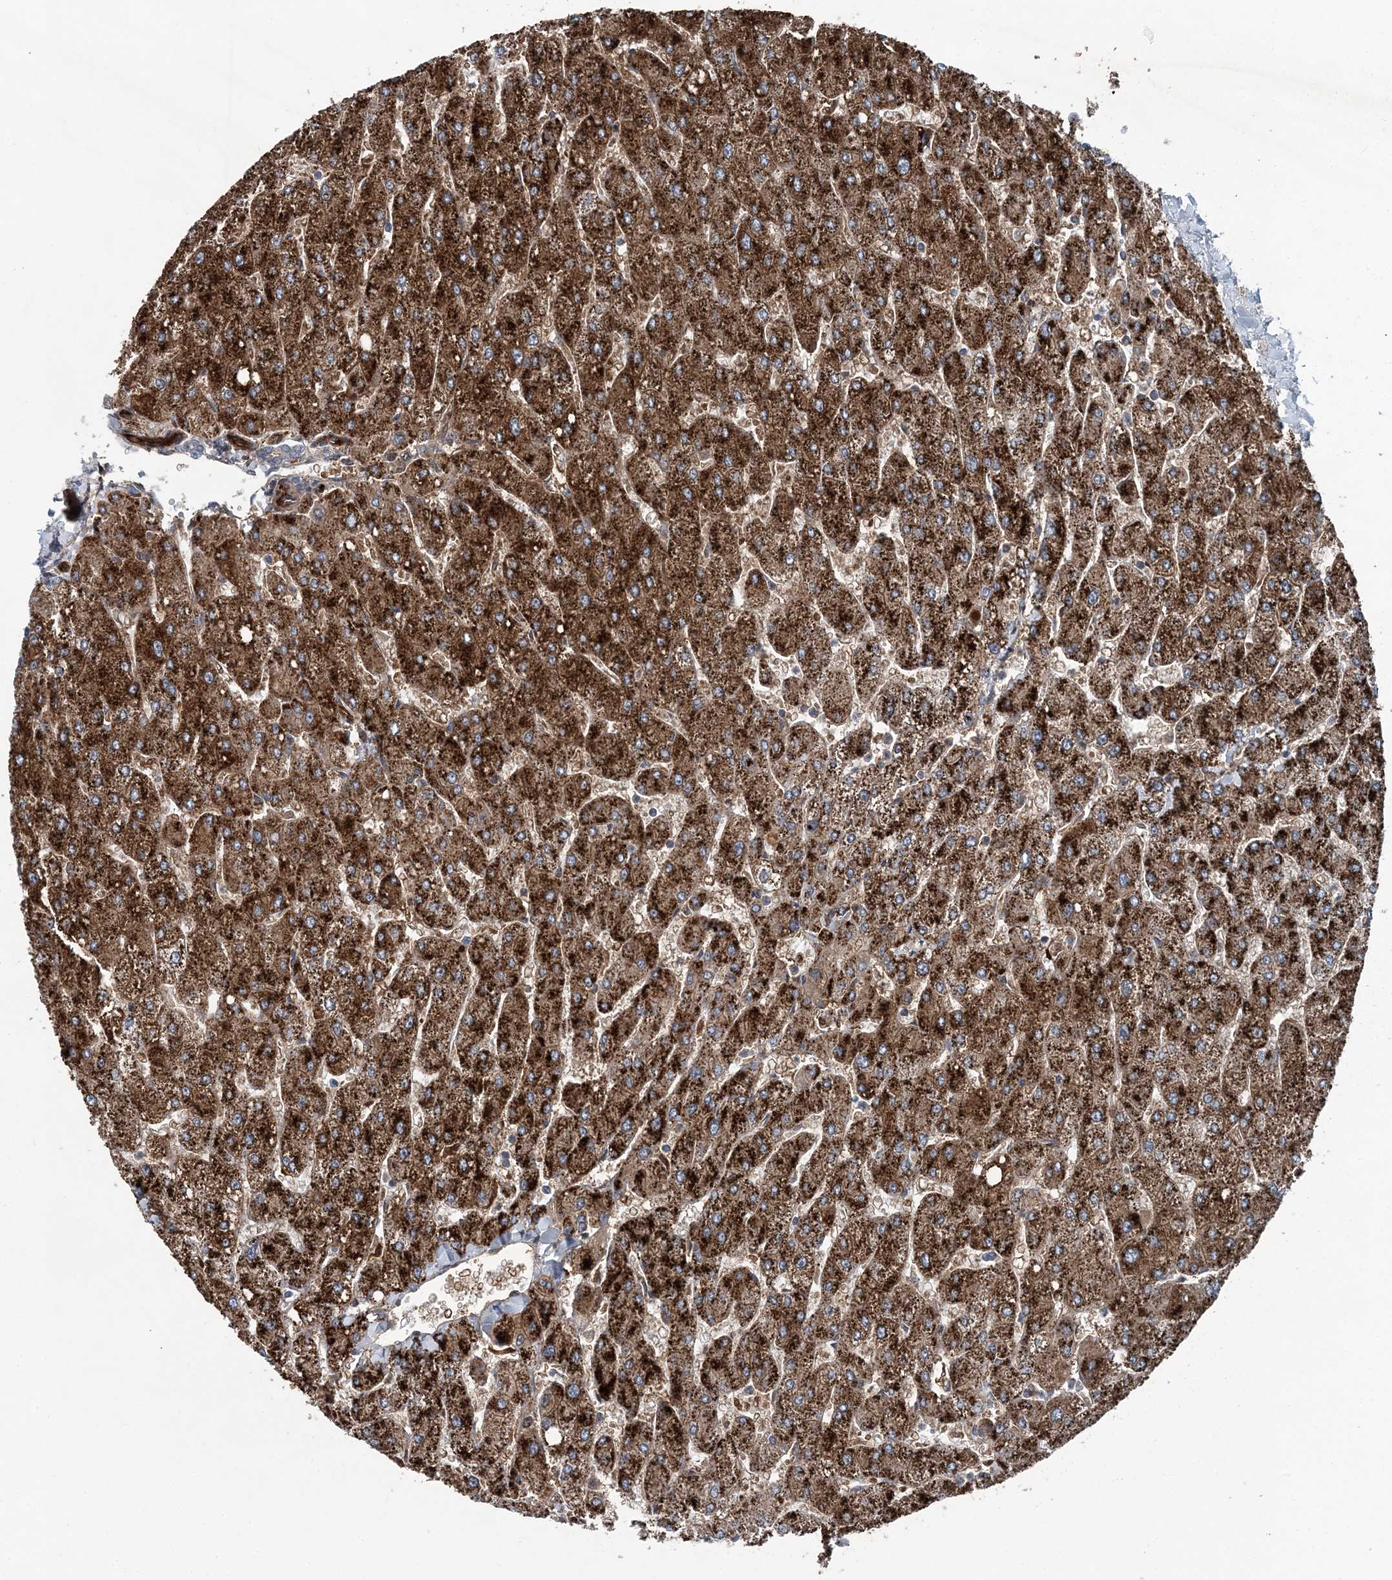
{"staining": {"intensity": "moderate", "quantity": ">75%", "location": "cytoplasmic/membranous"}, "tissue": "liver", "cell_type": "Cholangiocytes", "image_type": "normal", "snomed": [{"axis": "morphology", "description": "Normal tissue, NOS"}, {"axis": "topography", "description": "Liver"}], "caption": "High-magnification brightfield microscopy of benign liver stained with DAB (3,3'-diaminobenzidine) (brown) and counterstained with hematoxylin (blue). cholangiocytes exhibit moderate cytoplasmic/membranous expression is present in about>75% of cells. (DAB IHC with brightfield microscopy, high magnification).", "gene": "SPOPL", "patient": {"sex": "male", "age": 55}}